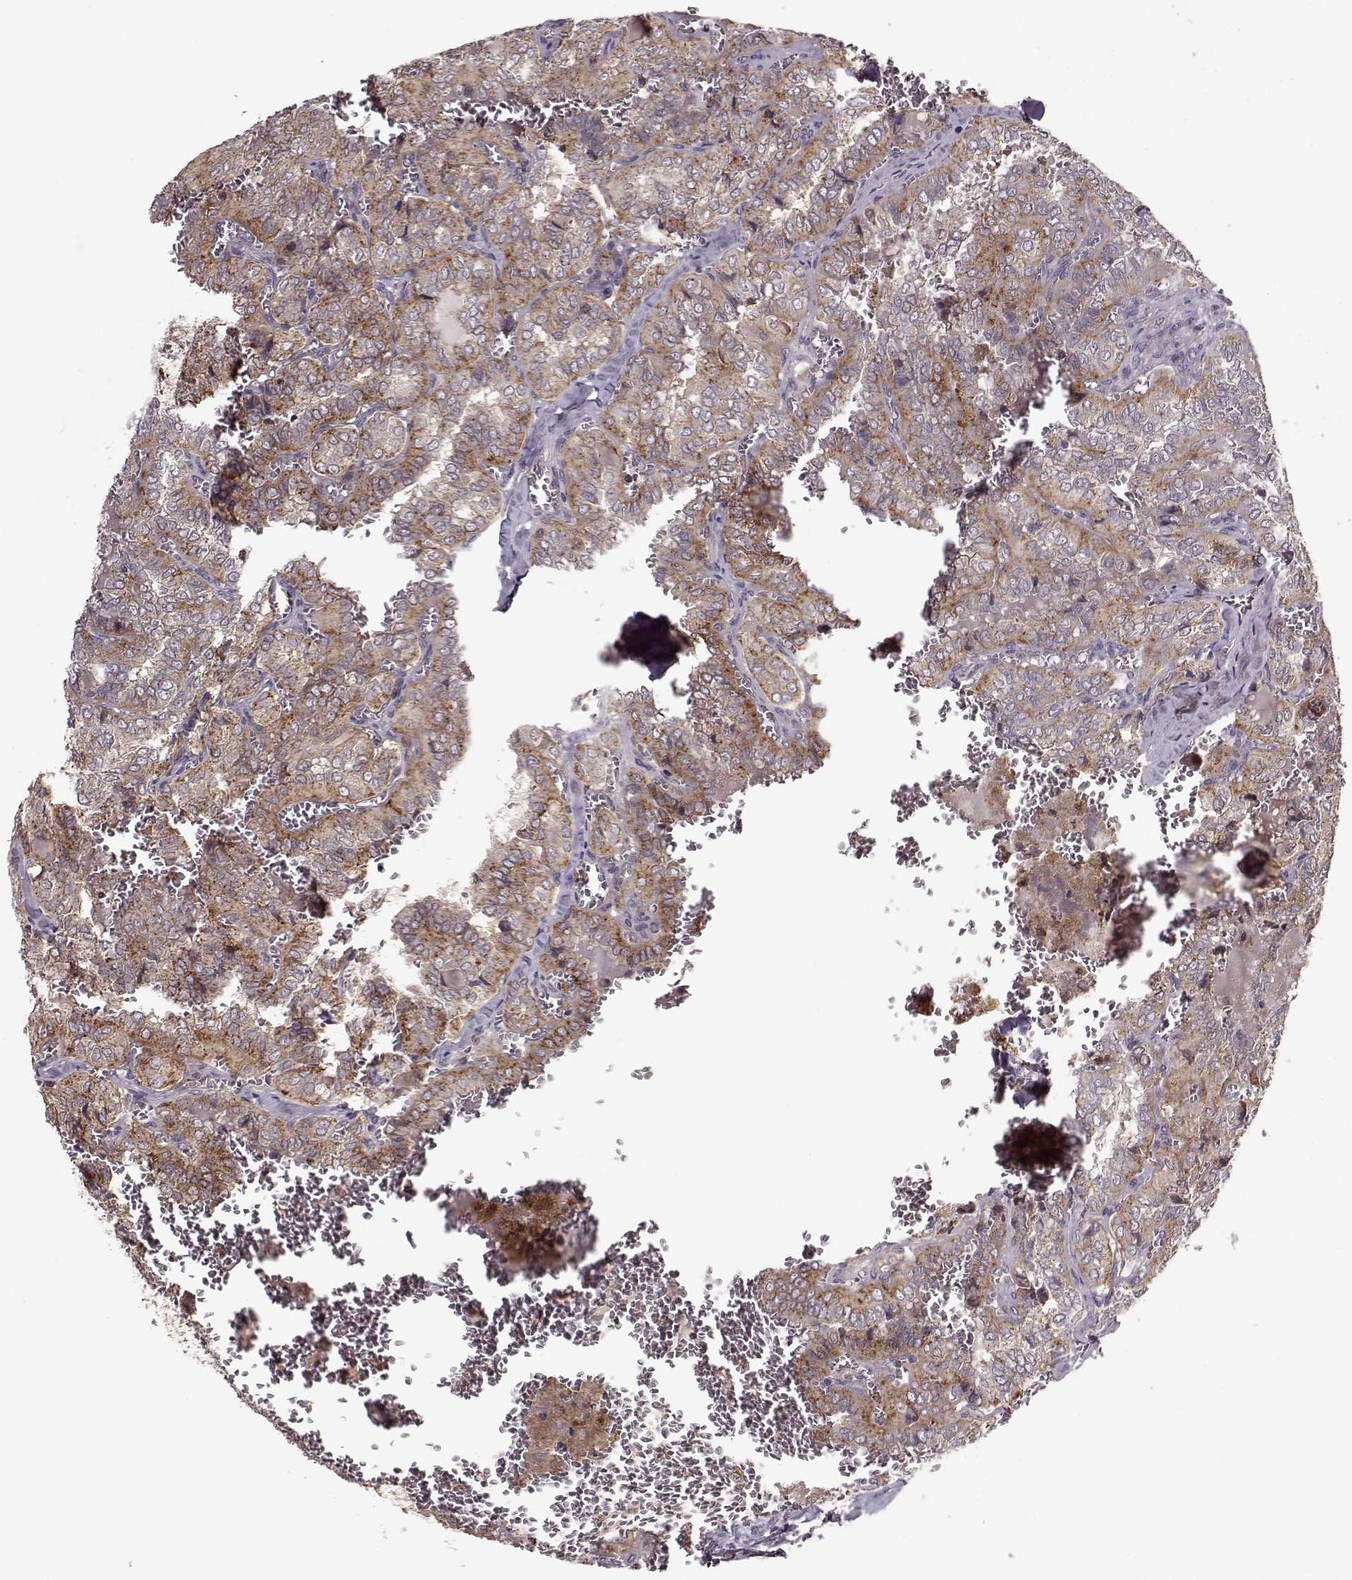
{"staining": {"intensity": "moderate", "quantity": ">75%", "location": "cytoplasmic/membranous"}, "tissue": "thyroid cancer", "cell_type": "Tumor cells", "image_type": "cancer", "snomed": [{"axis": "morphology", "description": "Papillary adenocarcinoma, NOS"}, {"axis": "topography", "description": "Thyroid gland"}], "caption": "Immunohistochemistry (IHC) image of neoplastic tissue: human thyroid cancer (papillary adenocarcinoma) stained using immunohistochemistry demonstrates medium levels of moderate protein expression localized specifically in the cytoplasmic/membranous of tumor cells, appearing as a cytoplasmic/membranous brown color.", "gene": "IFRD2", "patient": {"sex": "female", "age": 41}}